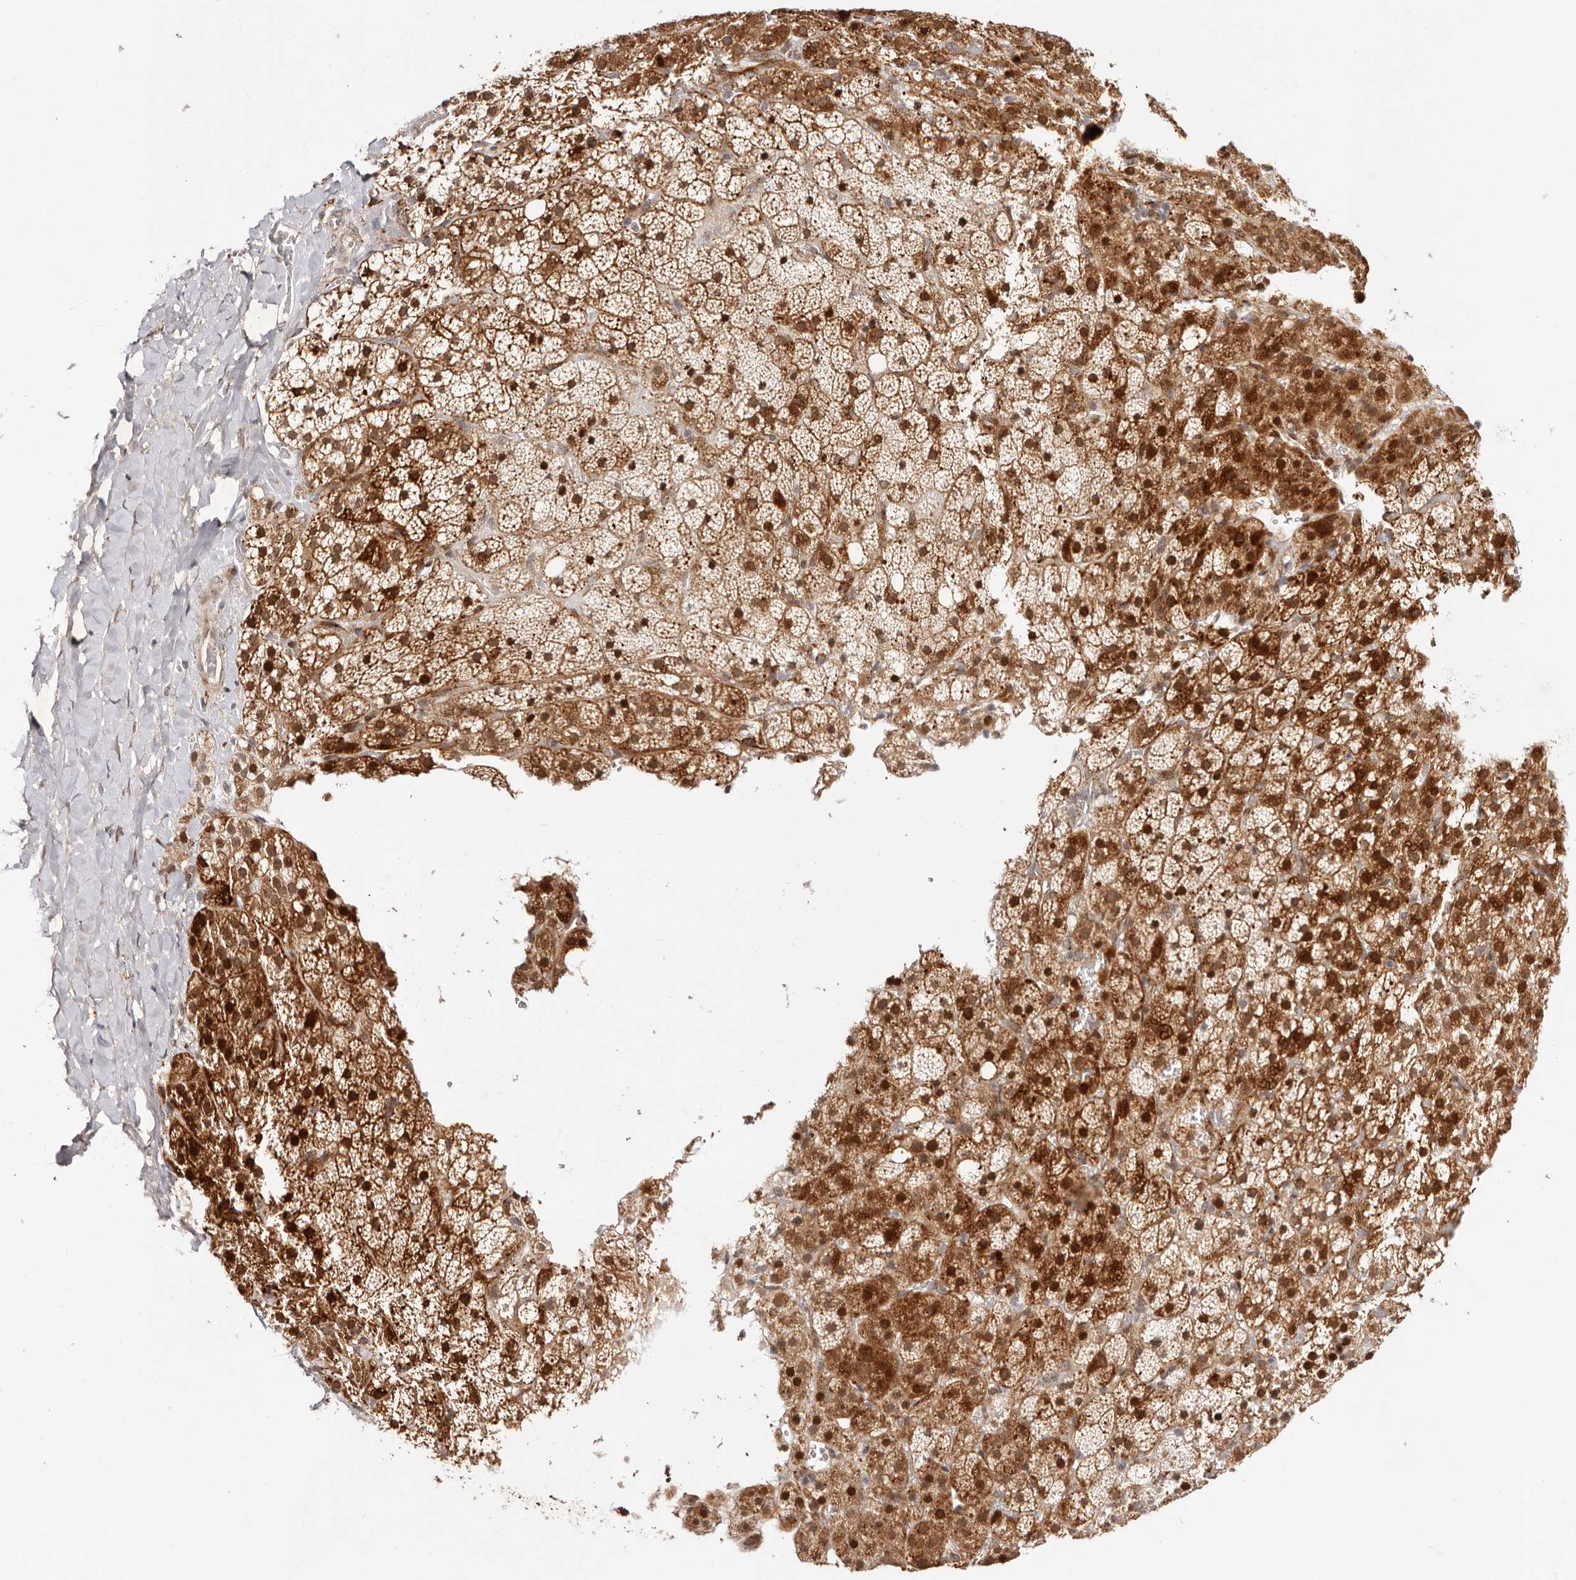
{"staining": {"intensity": "strong", "quantity": ">75%", "location": "cytoplasmic/membranous,nuclear"}, "tissue": "adrenal gland", "cell_type": "Glandular cells", "image_type": "normal", "snomed": [{"axis": "morphology", "description": "Normal tissue, NOS"}, {"axis": "topography", "description": "Adrenal gland"}], "caption": "Benign adrenal gland exhibits strong cytoplasmic/membranous,nuclear expression in approximately >75% of glandular cells, visualized by immunohistochemistry.", "gene": "BCL2L15", "patient": {"sex": "female", "age": 59}}